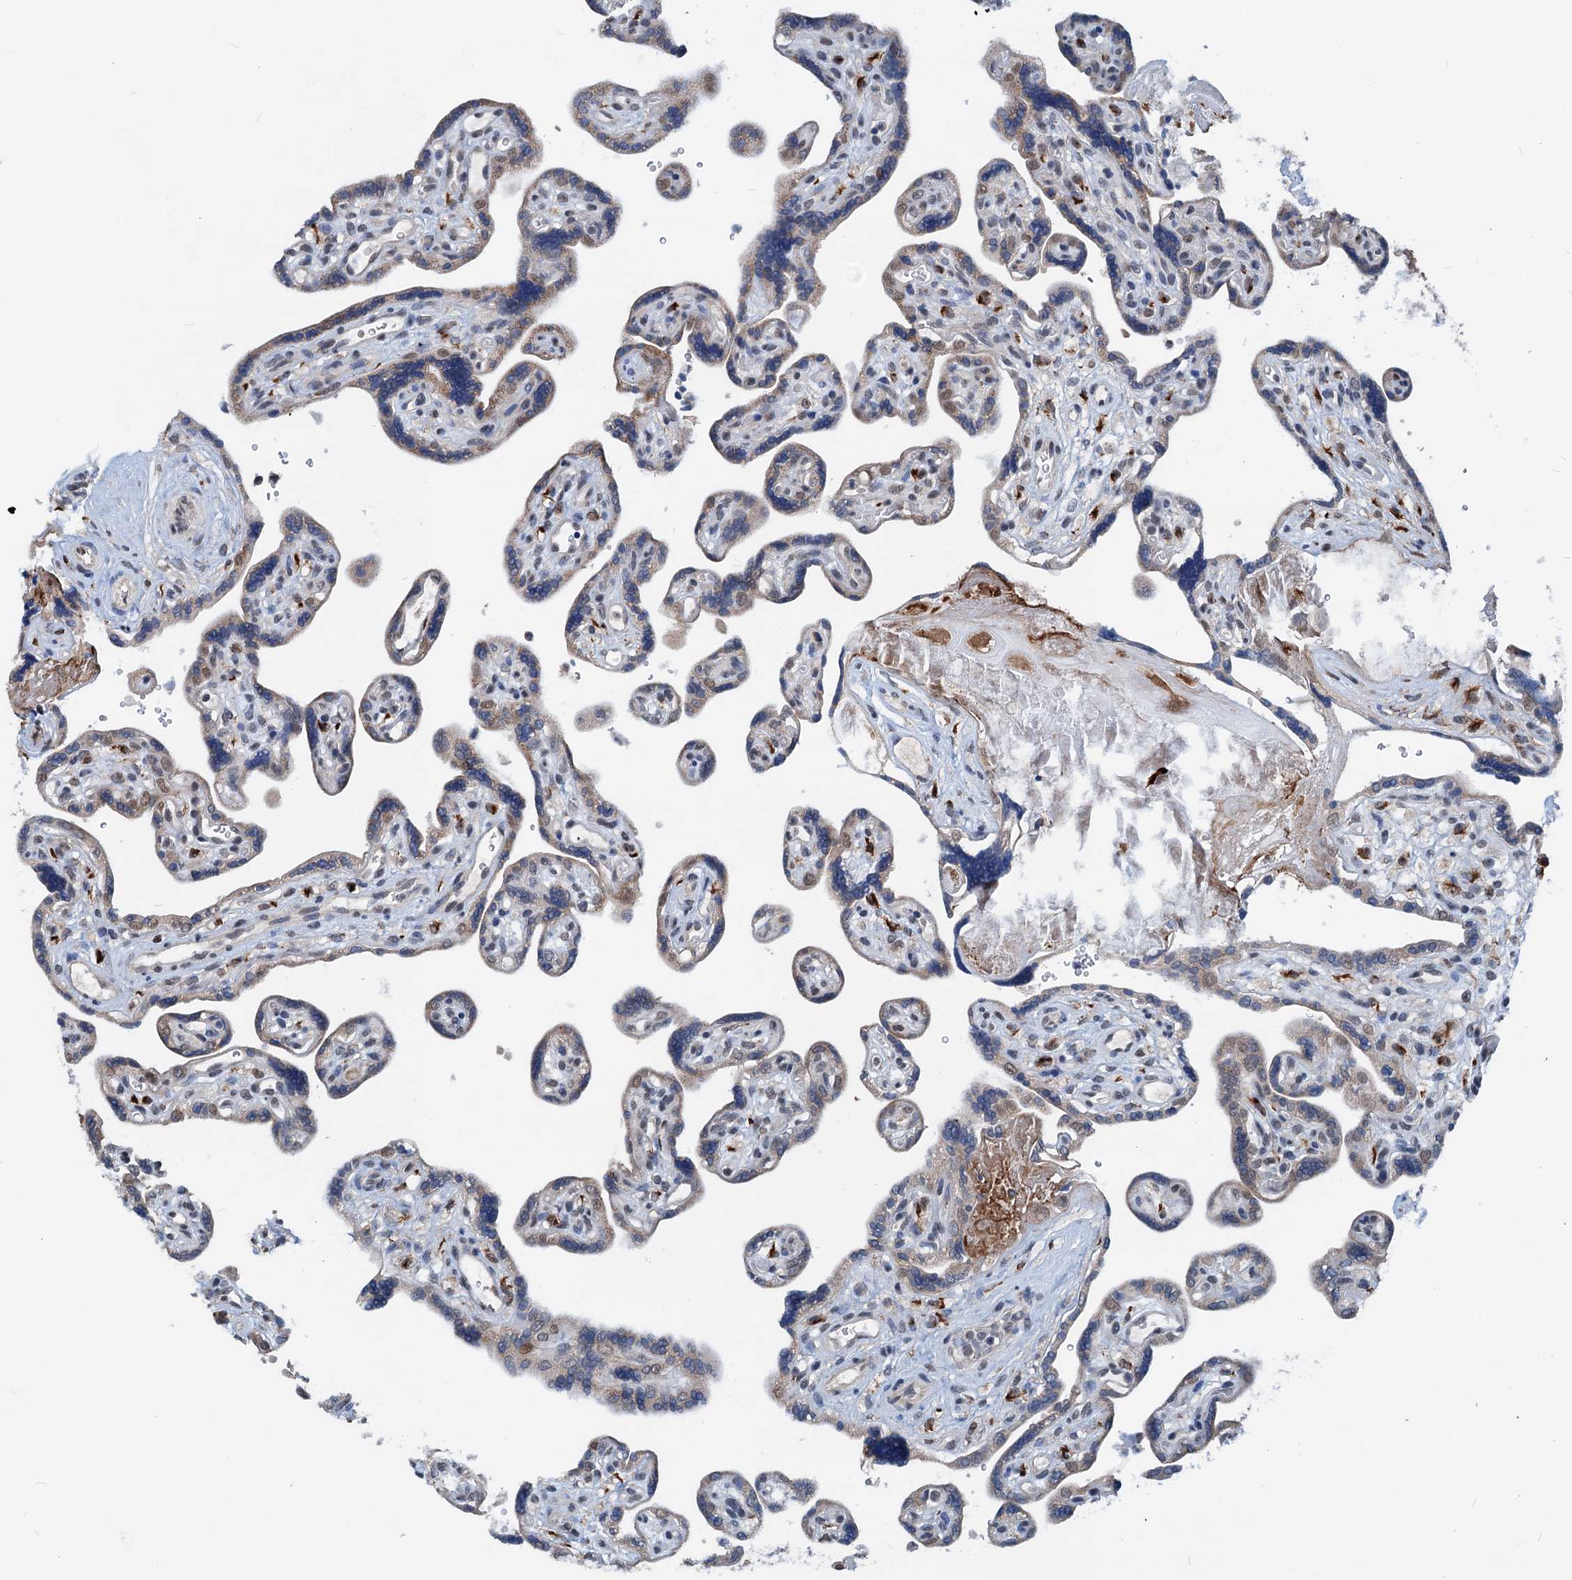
{"staining": {"intensity": "weak", "quantity": "25%-75%", "location": "cytoplasmic/membranous"}, "tissue": "placenta", "cell_type": "Trophoblastic cells", "image_type": "normal", "snomed": [{"axis": "morphology", "description": "Normal tissue, NOS"}, {"axis": "topography", "description": "Placenta"}], "caption": "Trophoblastic cells reveal weak cytoplasmic/membranous expression in approximately 25%-75% of cells in normal placenta. Nuclei are stained in blue.", "gene": "SHLD1", "patient": {"sex": "female", "age": 39}}